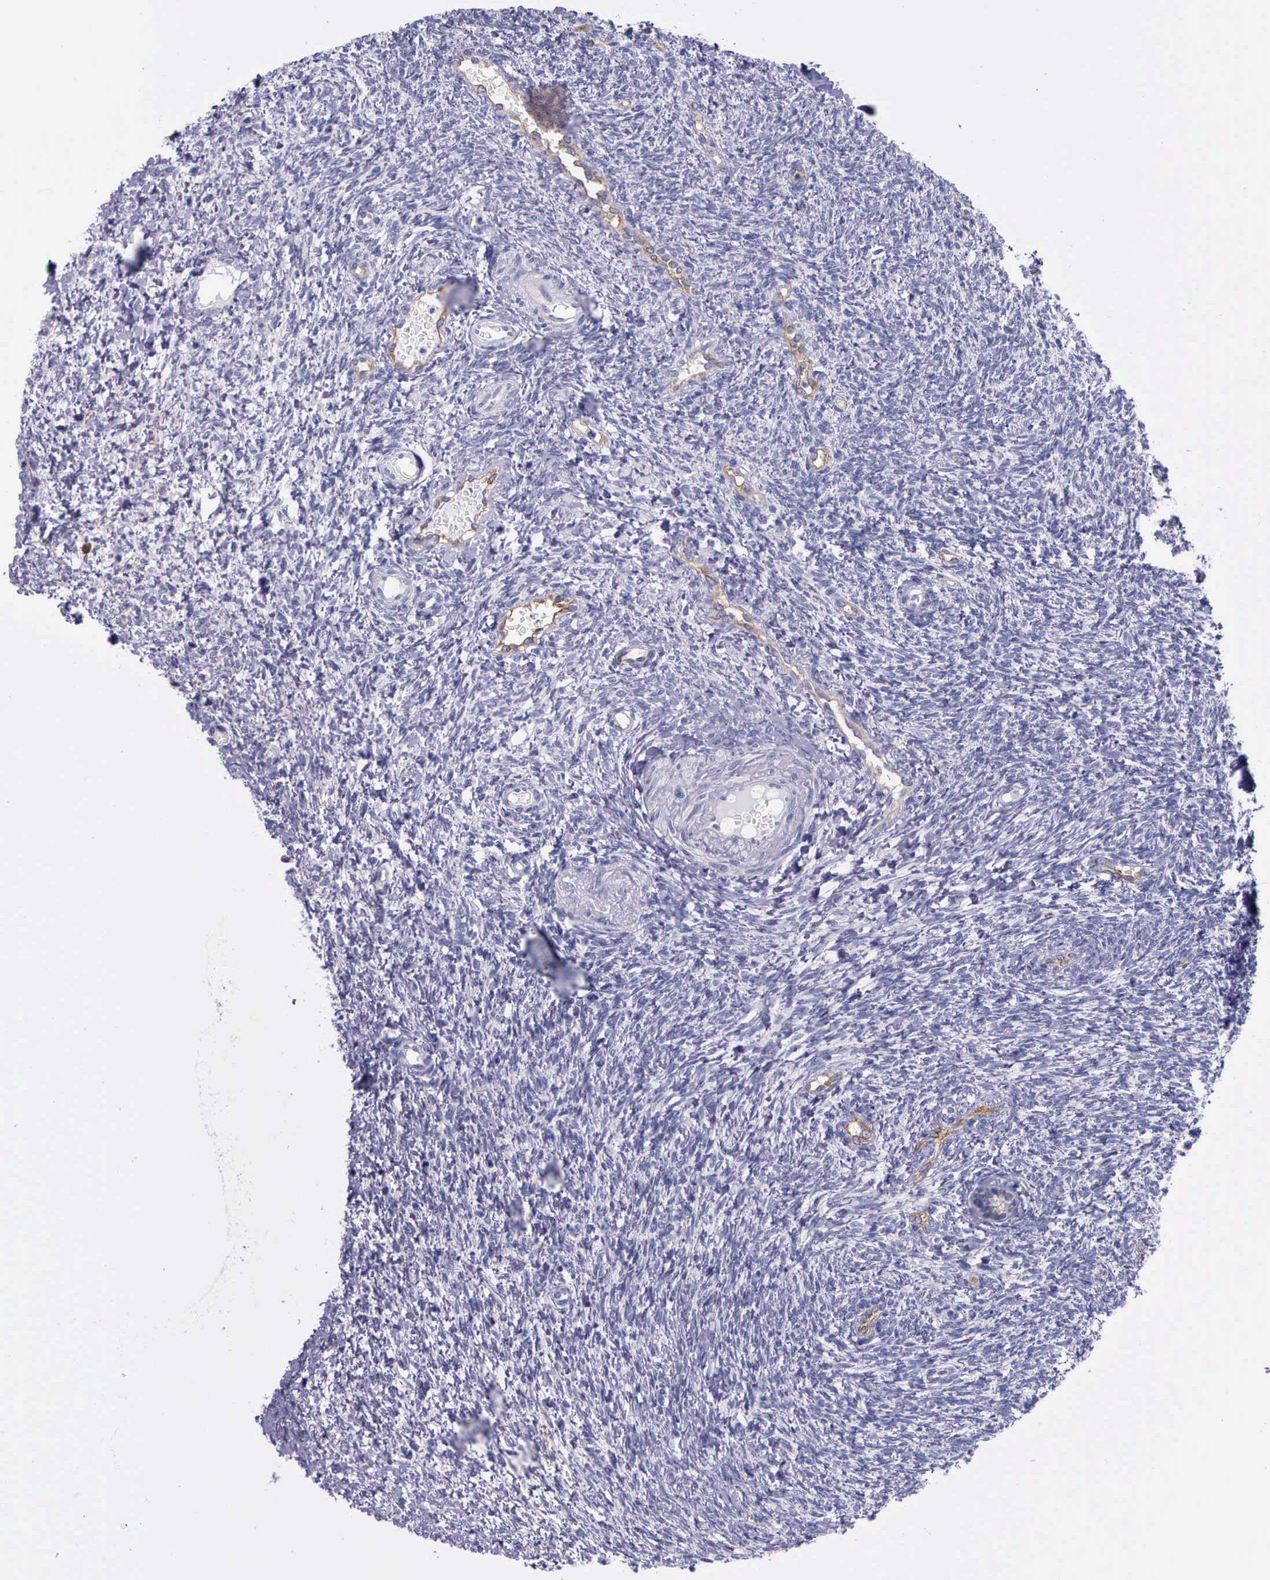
{"staining": {"intensity": "negative", "quantity": "none", "location": "none"}, "tissue": "ovary", "cell_type": "Follicle cells", "image_type": "normal", "snomed": [{"axis": "morphology", "description": "Normal tissue, NOS"}, {"axis": "topography", "description": "Ovary"}], "caption": "IHC image of unremarkable ovary: ovary stained with DAB exhibits no significant protein expression in follicle cells.", "gene": "AHNAK2", "patient": {"sex": "female", "age": 32}}